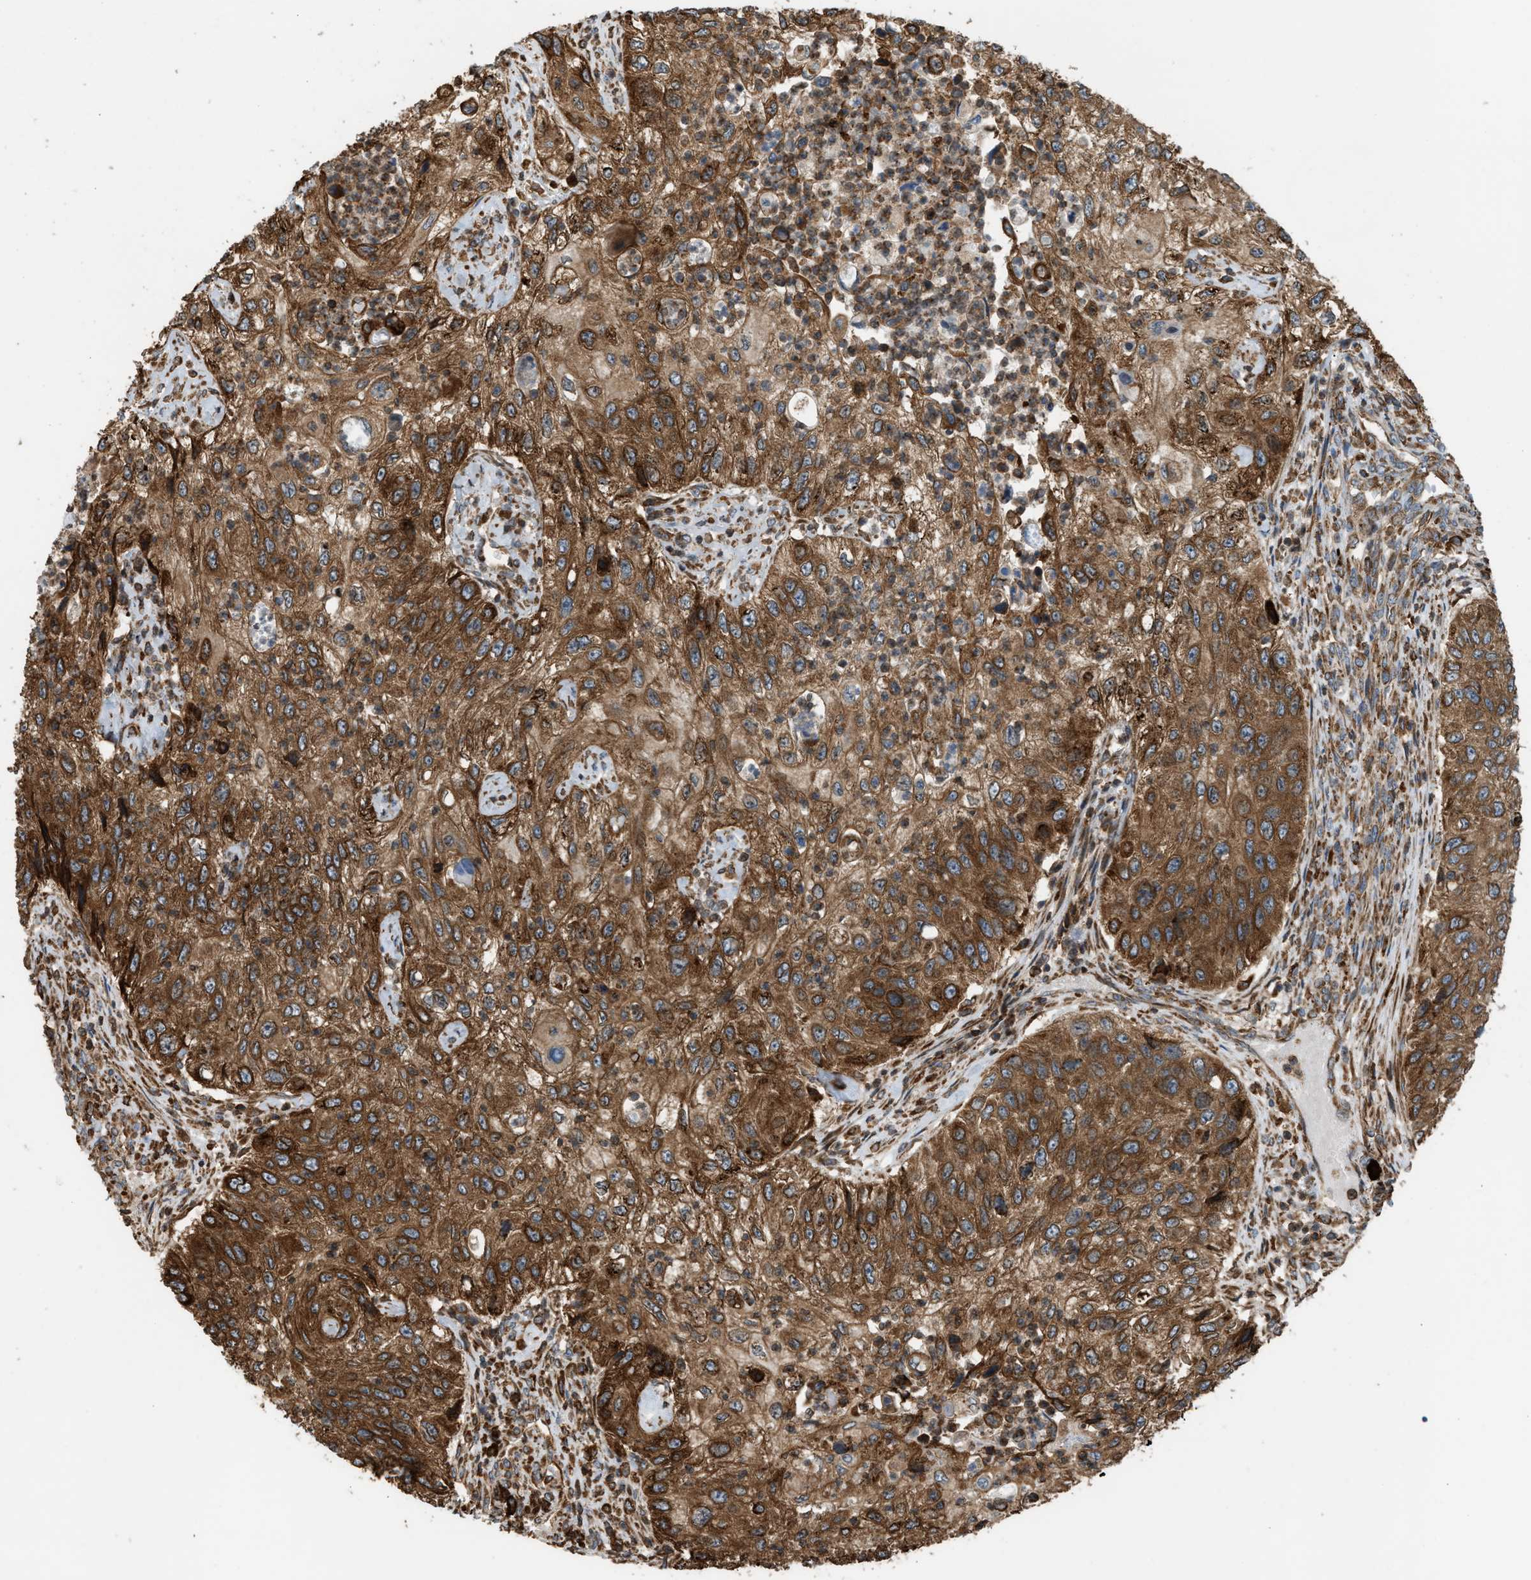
{"staining": {"intensity": "strong", "quantity": ">75%", "location": "cytoplasmic/membranous"}, "tissue": "urothelial cancer", "cell_type": "Tumor cells", "image_type": "cancer", "snomed": [{"axis": "morphology", "description": "Urothelial carcinoma, High grade"}, {"axis": "topography", "description": "Urinary bladder"}], "caption": "Immunohistochemistry (IHC) (DAB (3,3'-diaminobenzidine)) staining of human high-grade urothelial carcinoma displays strong cytoplasmic/membranous protein expression in approximately >75% of tumor cells. (DAB (3,3'-diaminobenzidine) = brown stain, brightfield microscopy at high magnification).", "gene": "BAIAP2L1", "patient": {"sex": "female", "age": 60}}